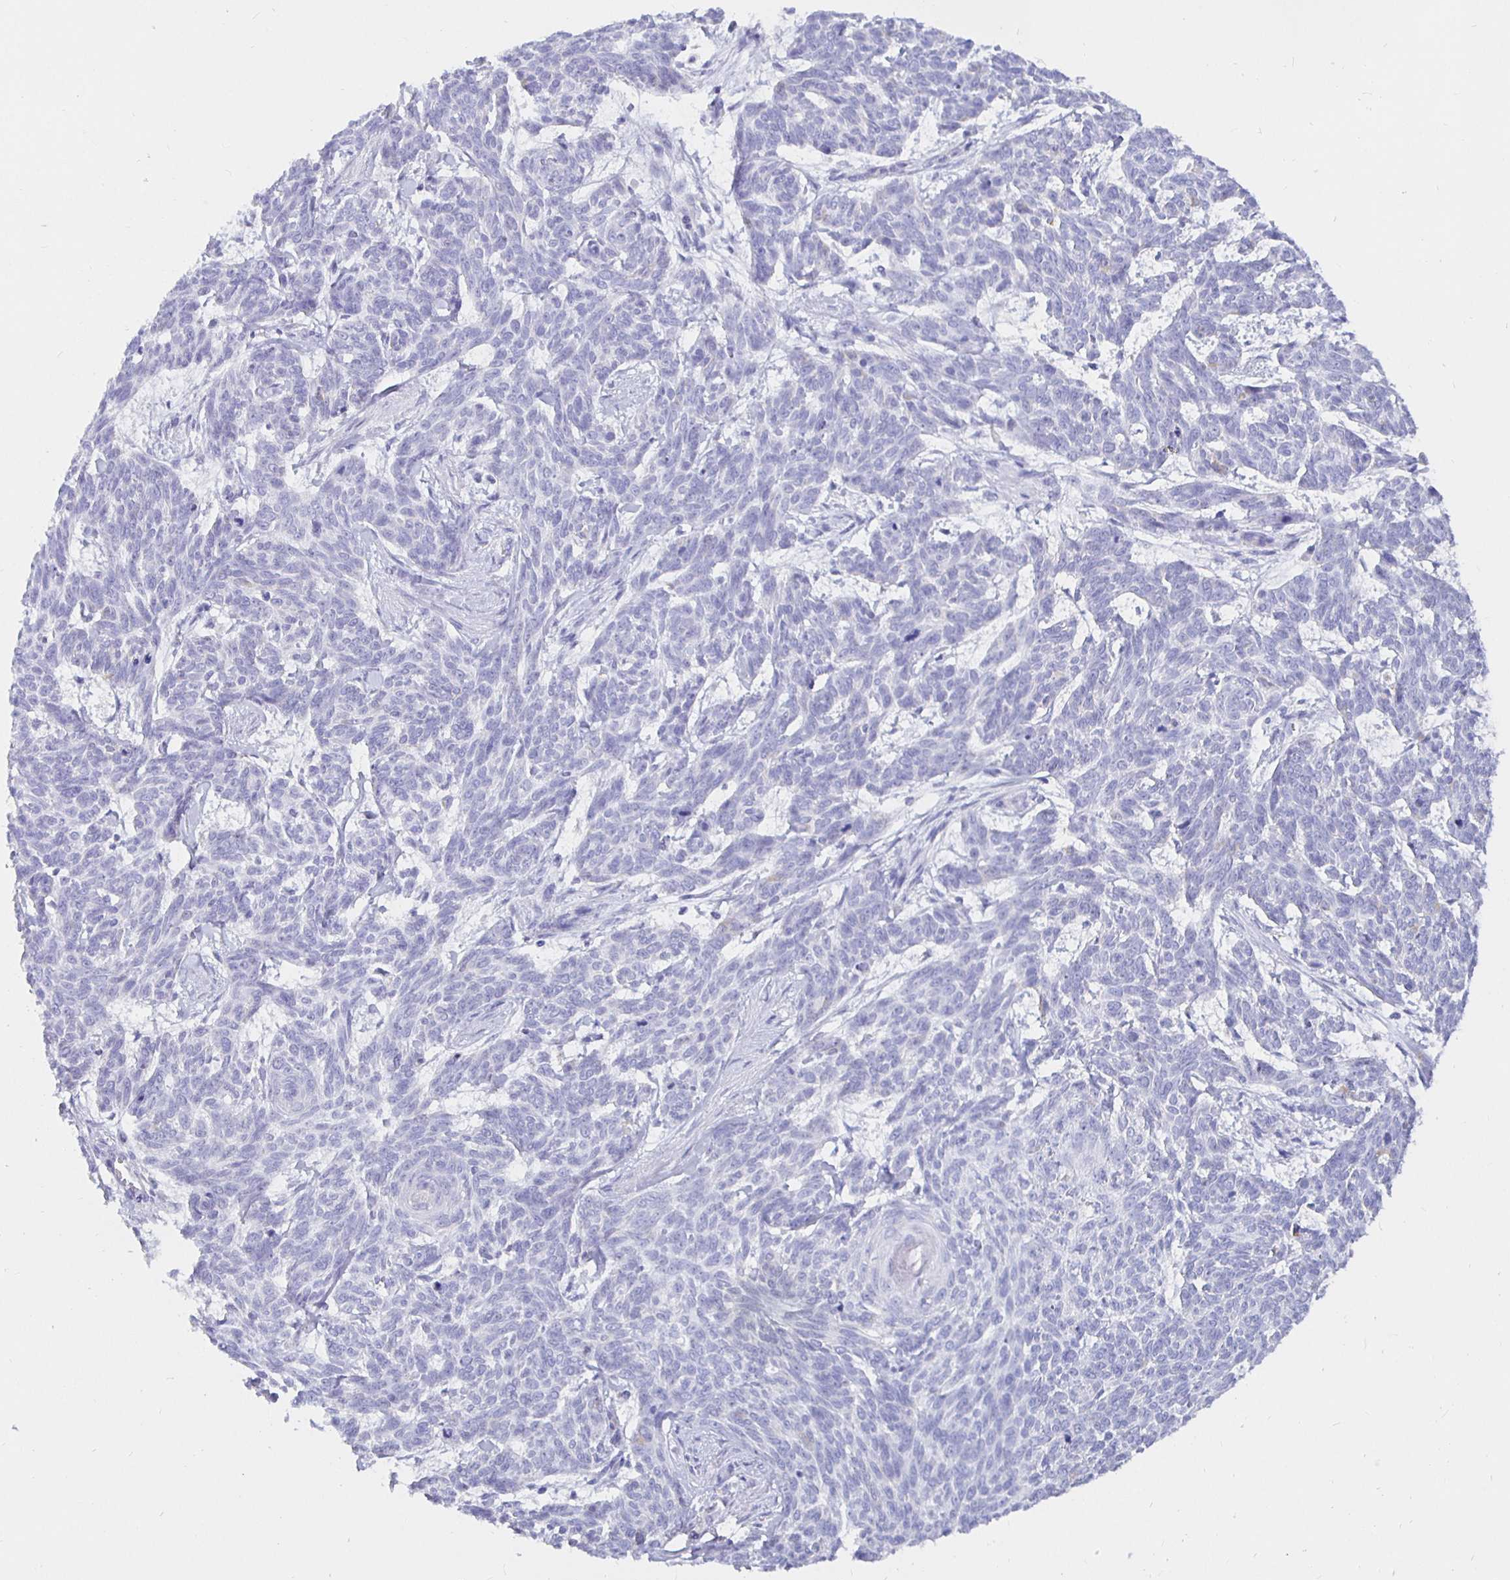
{"staining": {"intensity": "negative", "quantity": "none", "location": "none"}, "tissue": "skin cancer", "cell_type": "Tumor cells", "image_type": "cancer", "snomed": [{"axis": "morphology", "description": "Basal cell carcinoma"}, {"axis": "topography", "description": "Skin"}], "caption": "The immunohistochemistry (IHC) image has no significant positivity in tumor cells of skin basal cell carcinoma tissue.", "gene": "UMOD", "patient": {"sex": "female", "age": 93}}